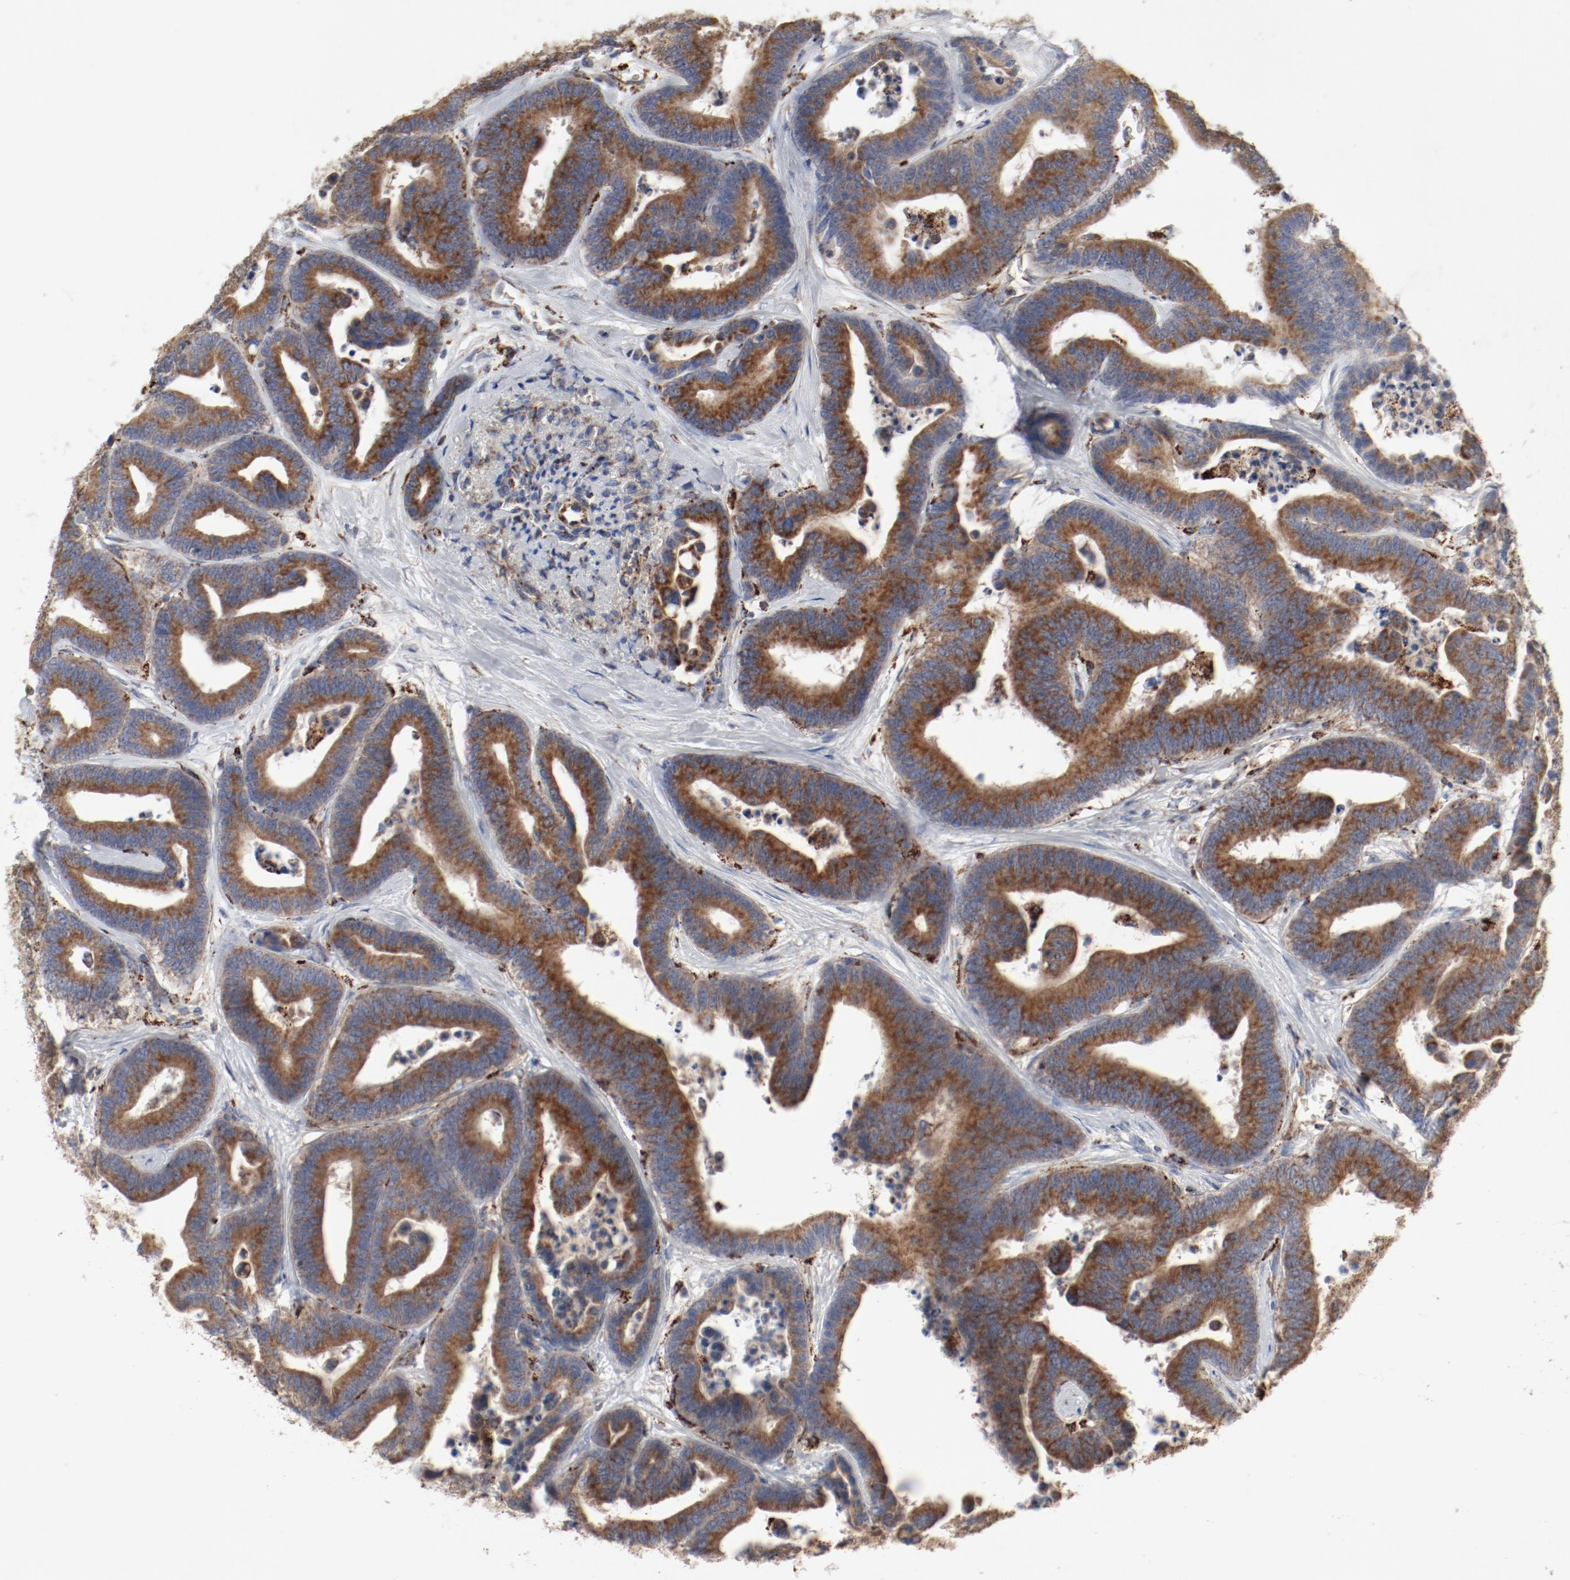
{"staining": {"intensity": "moderate", "quantity": ">75%", "location": "cytoplasmic/membranous"}, "tissue": "colorectal cancer", "cell_type": "Tumor cells", "image_type": "cancer", "snomed": [{"axis": "morphology", "description": "Adenocarcinoma, NOS"}, {"axis": "topography", "description": "Colon"}], "caption": "Immunohistochemistry (IHC) (DAB) staining of human colorectal cancer (adenocarcinoma) reveals moderate cytoplasmic/membranous protein expression in about >75% of tumor cells.", "gene": "SETD3", "patient": {"sex": "male", "age": 82}}